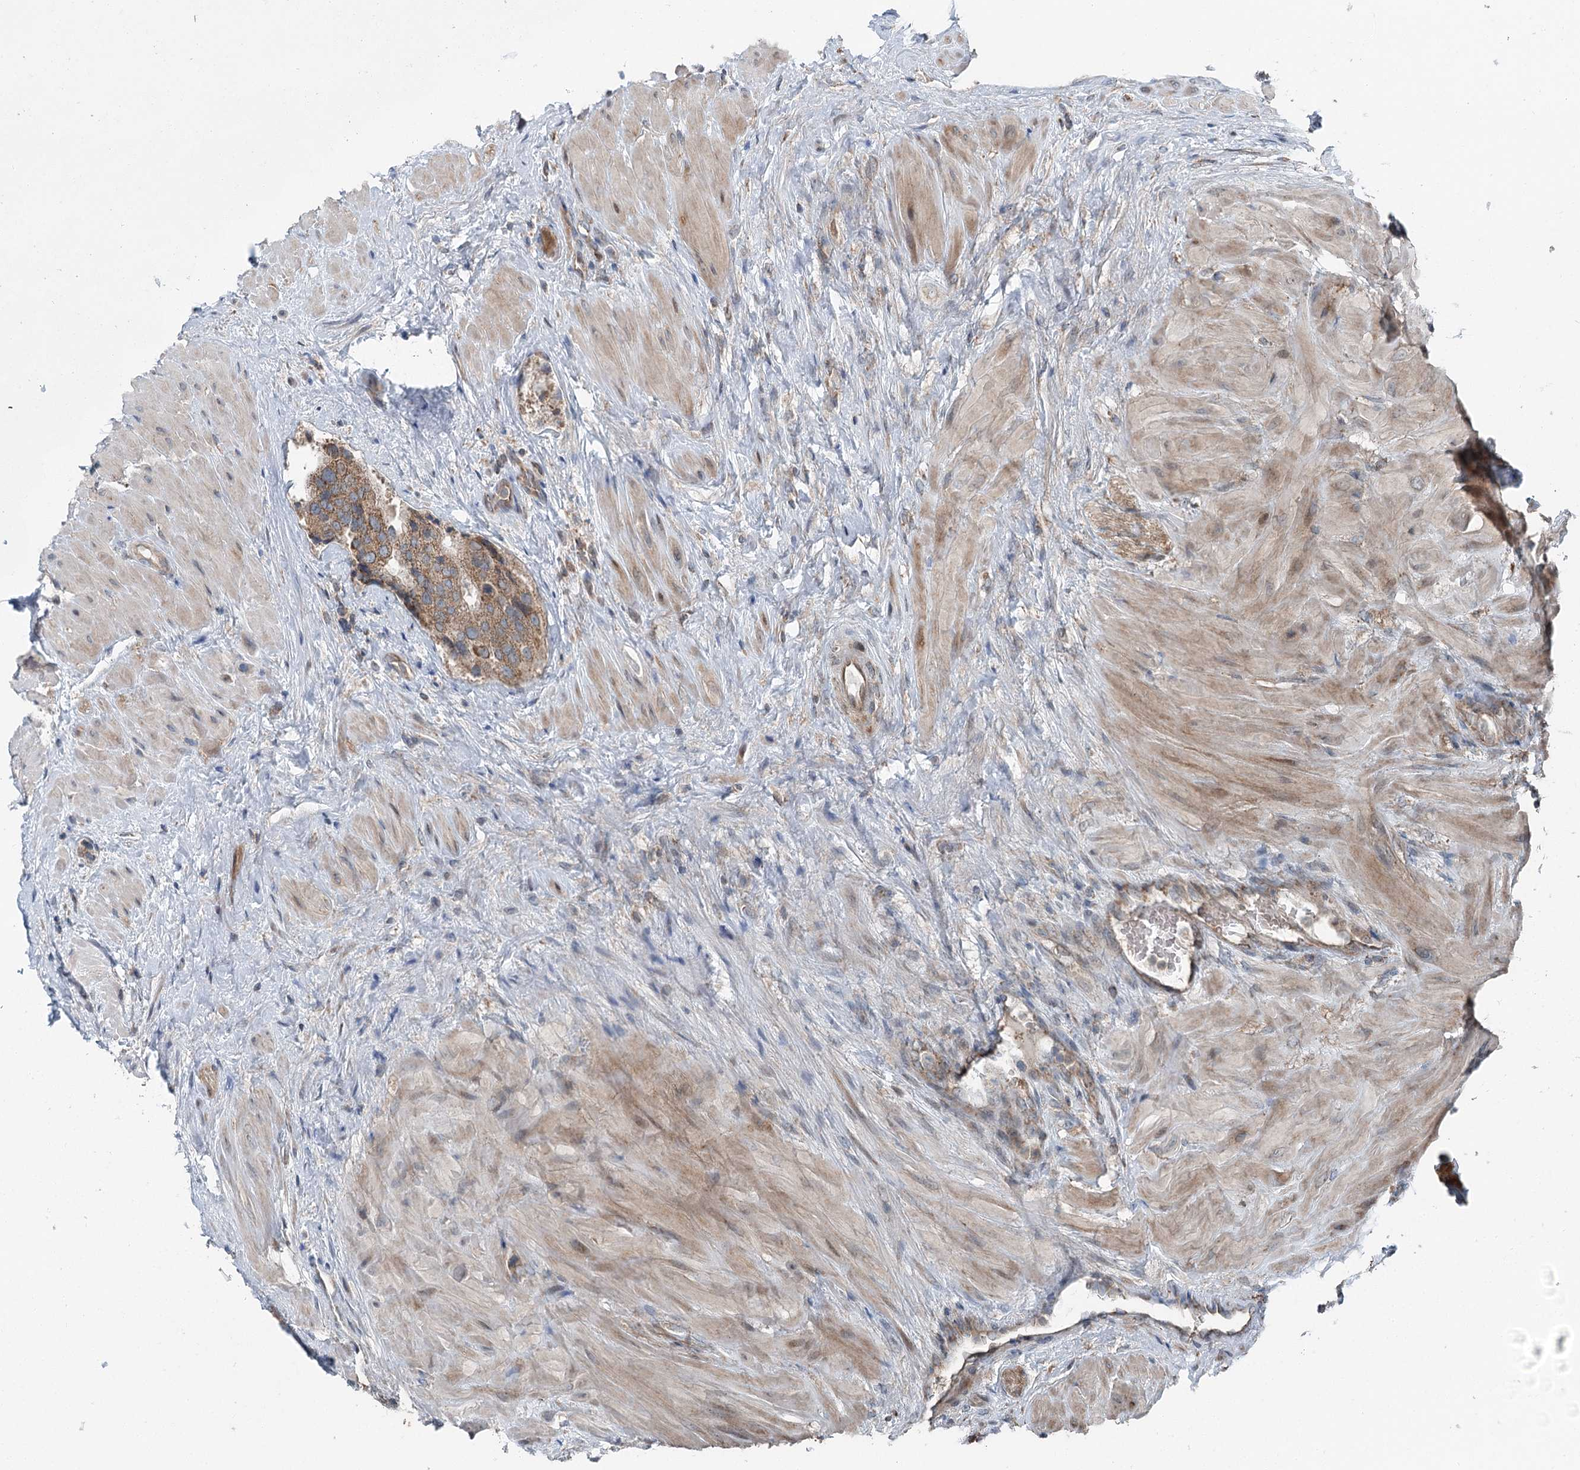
{"staining": {"intensity": "moderate", "quantity": ">75%", "location": "cytoplasmic/membranous"}, "tissue": "prostate cancer", "cell_type": "Tumor cells", "image_type": "cancer", "snomed": [{"axis": "morphology", "description": "Adenocarcinoma, High grade"}, {"axis": "topography", "description": "Prostate"}], "caption": "Human prostate adenocarcinoma (high-grade) stained for a protein (brown) displays moderate cytoplasmic/membranous positive positivity in about >75% of tumor cells.", "gene": "SKIC3", "patient": {"sex": "male", "age": 65}}